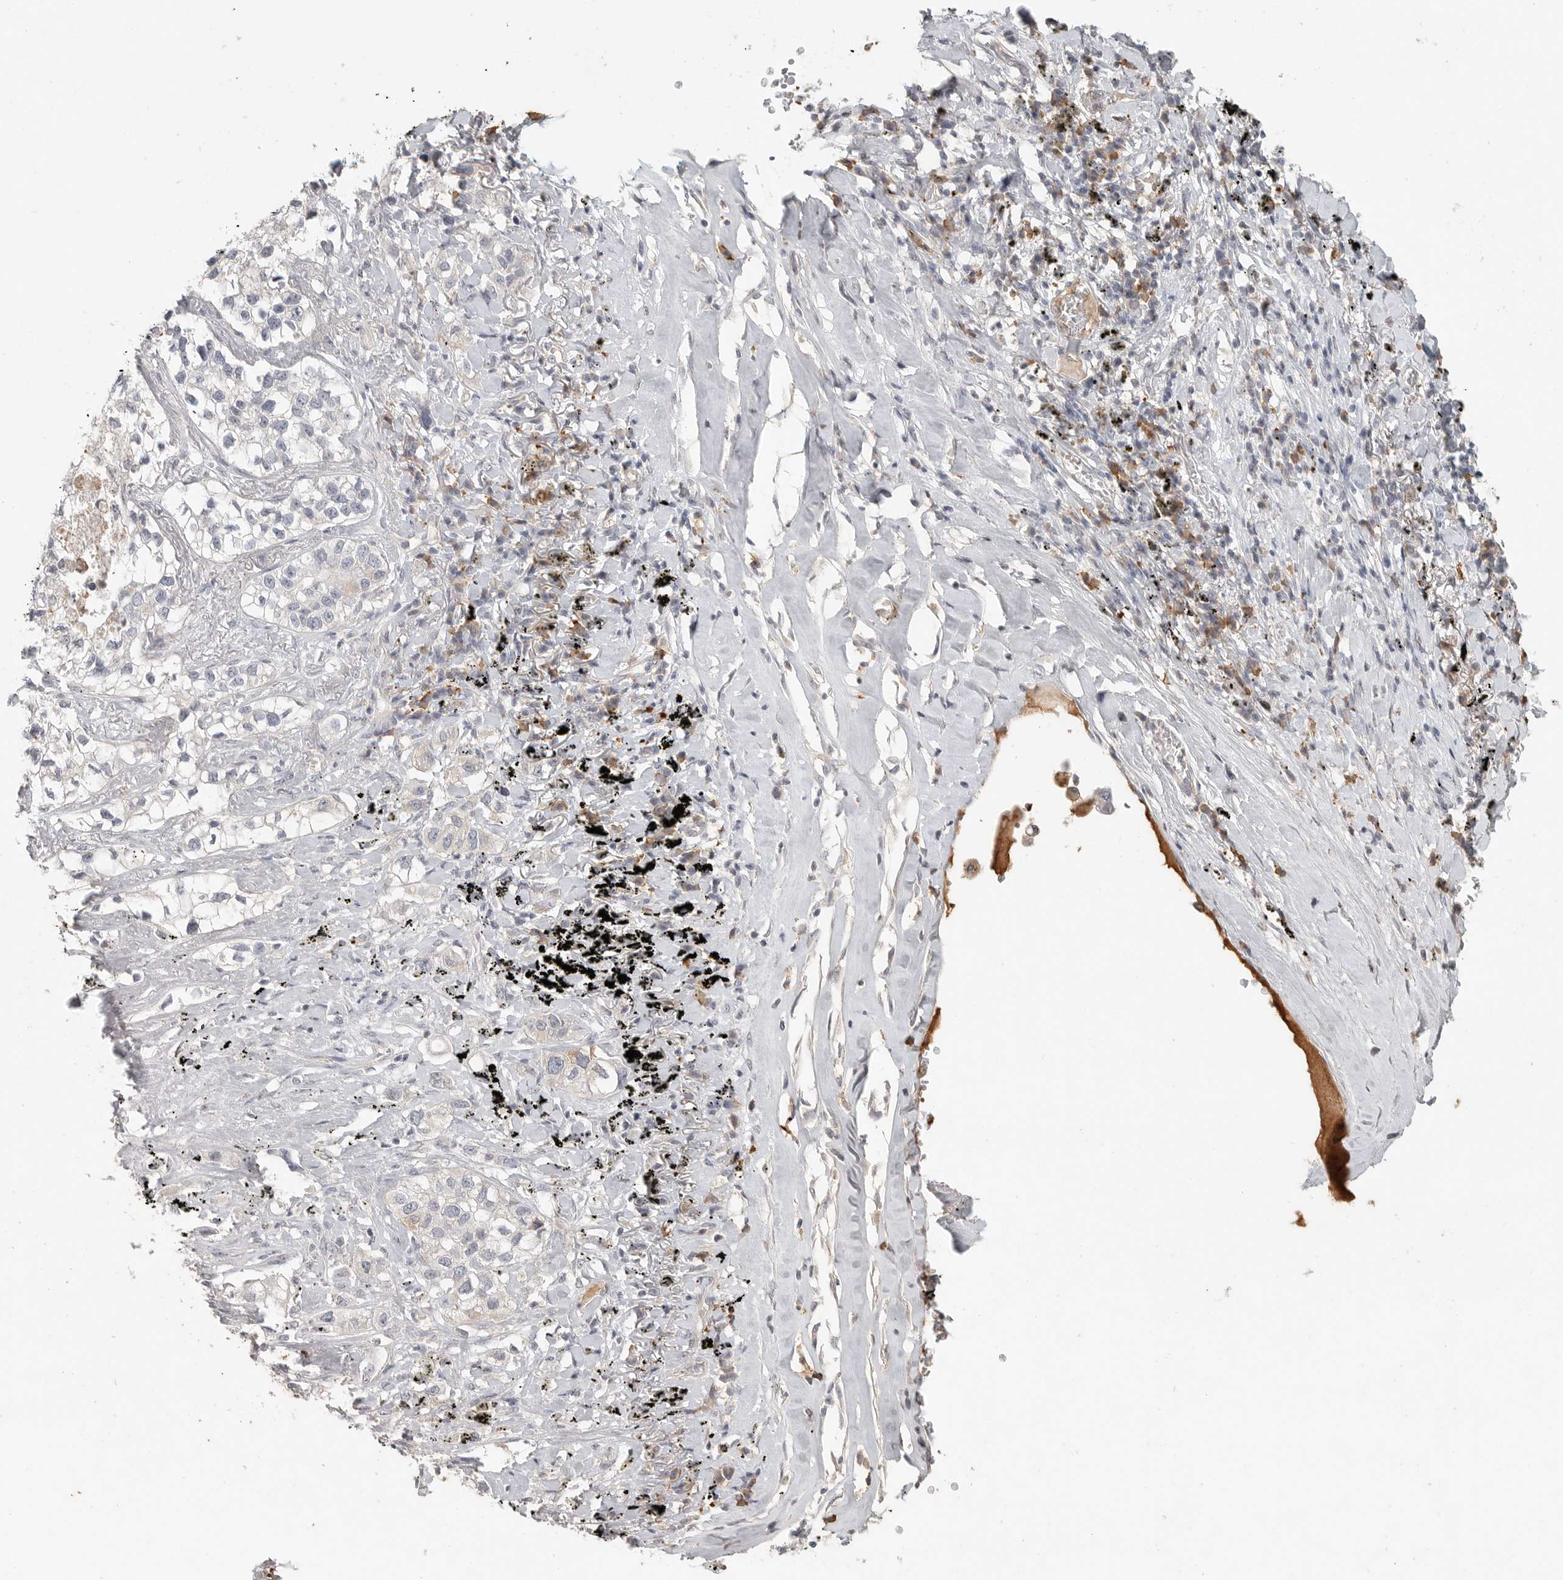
{"staining": {"intensity": "negative", "quantity": "none", "location": "none"}, "tissue": "lung cancer", "cell_type": "Tumor cells", "image_type": "cancer", "snomed": [{"axis": "morphology", "description": "Adenocarcinoma, NOS"}, {"axis": "topography", "description": "Lung"}], "caption": "This micrograph is of lung cancer (adenocarcinoma) stained with IHC to label a protein in brown with the nuclei are counter-stained blue. There is no staining in tumor cells.", "gene": "SLC25A36", "patient": {"sex": "male", "age": 63}}